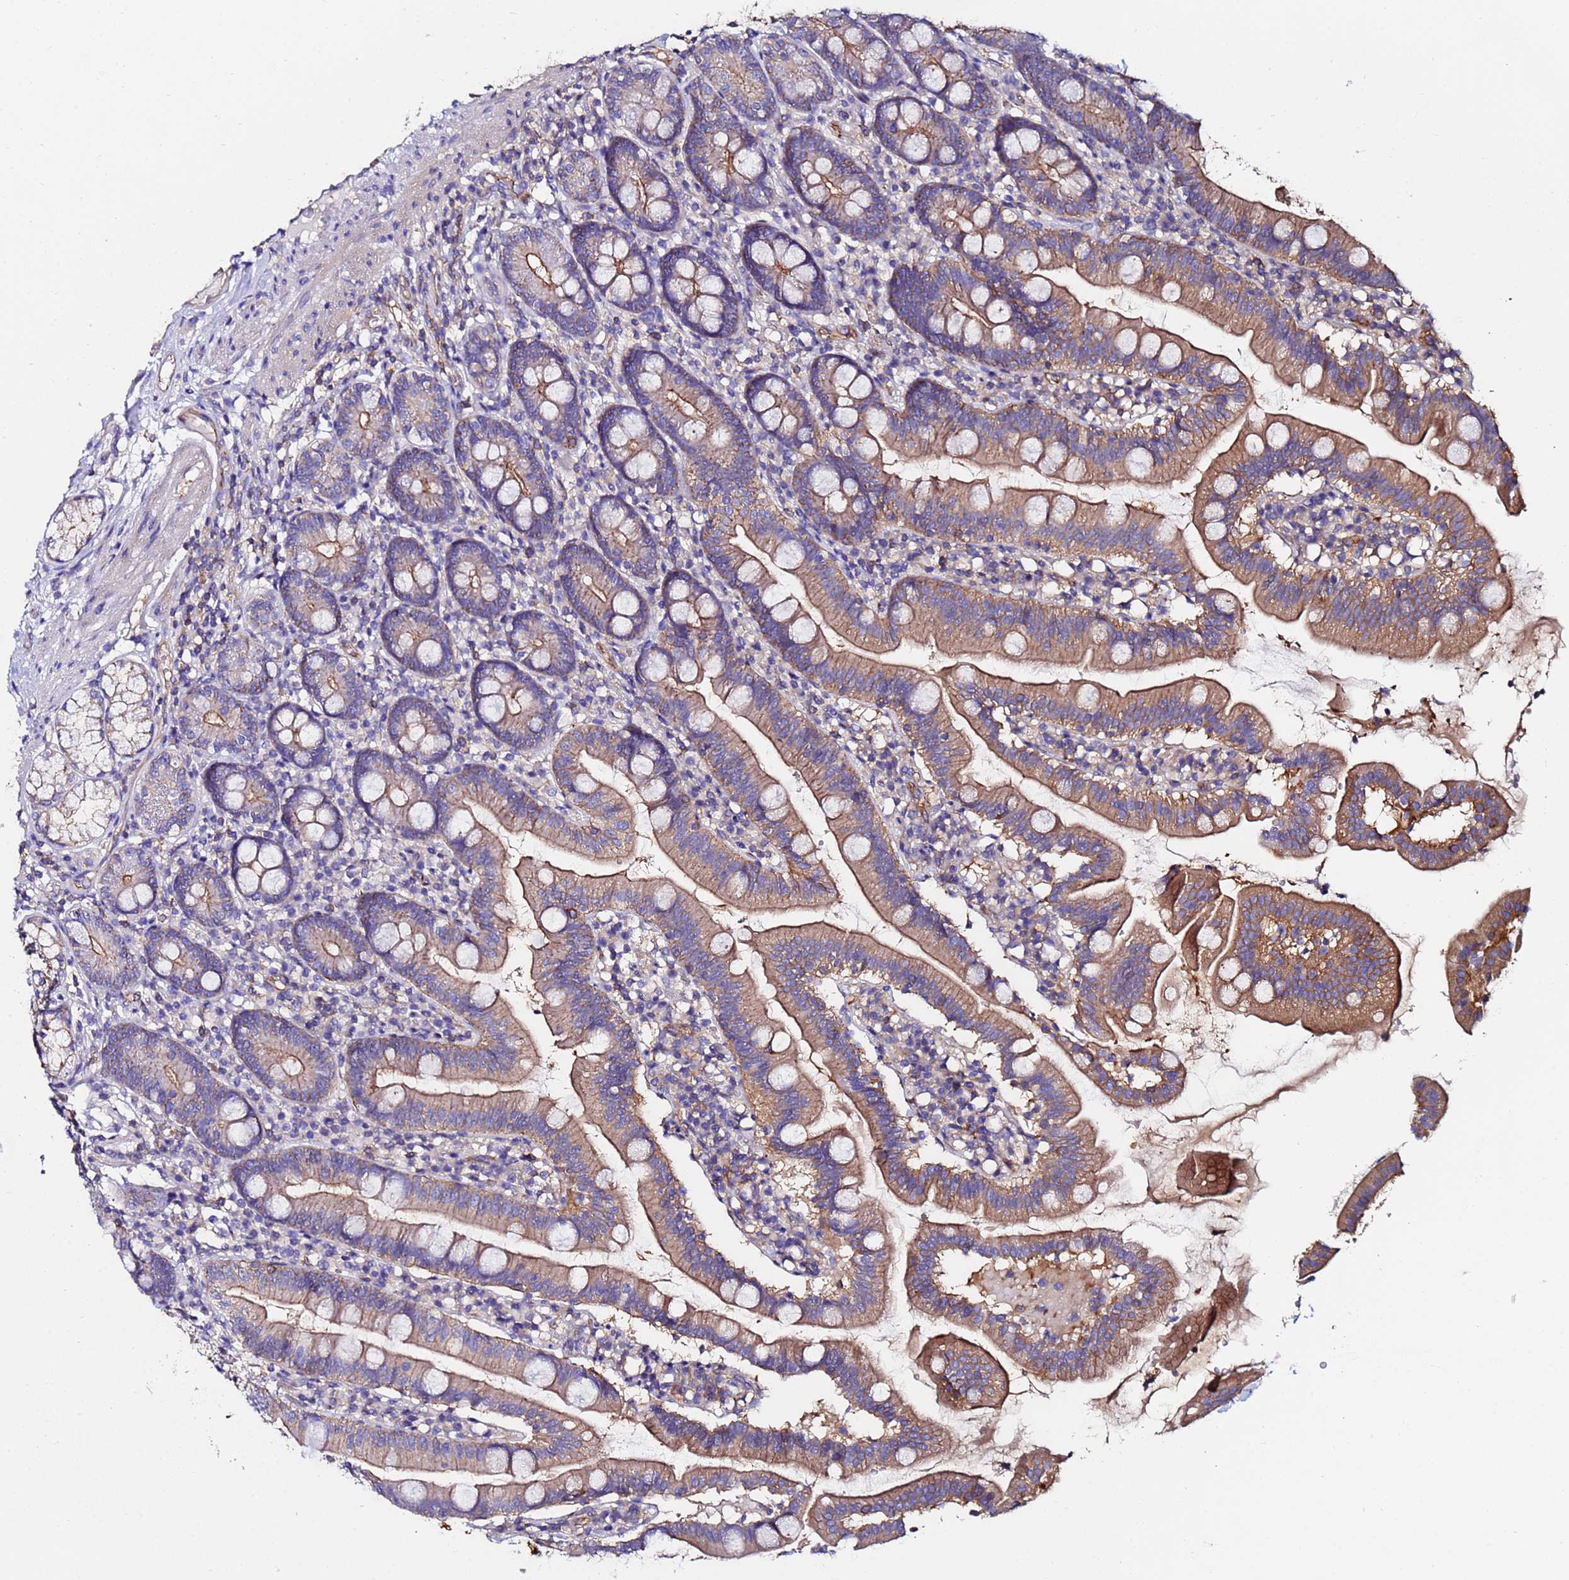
{"staining": {"intensity": "moderate", "quantity": ">75%", "location": "cytoplasmic/membranous"}, "tissue": "duodenum", "cell_type": "Glandular cells", "image_type": "normal", "snomed": [{"axis": "morphology", "description": "Normal tissue, NOS"}, {"axis": "topography", "description": "Duodenum"}], "caption": "This image displays immunohistochemistry staining of benign duodenum, with medium moderate cytoplasmic/membranous staining in approximately >75% of glandular cells.", "gene": "POTEE", "patient": {"sex": "female", "age": 67}}